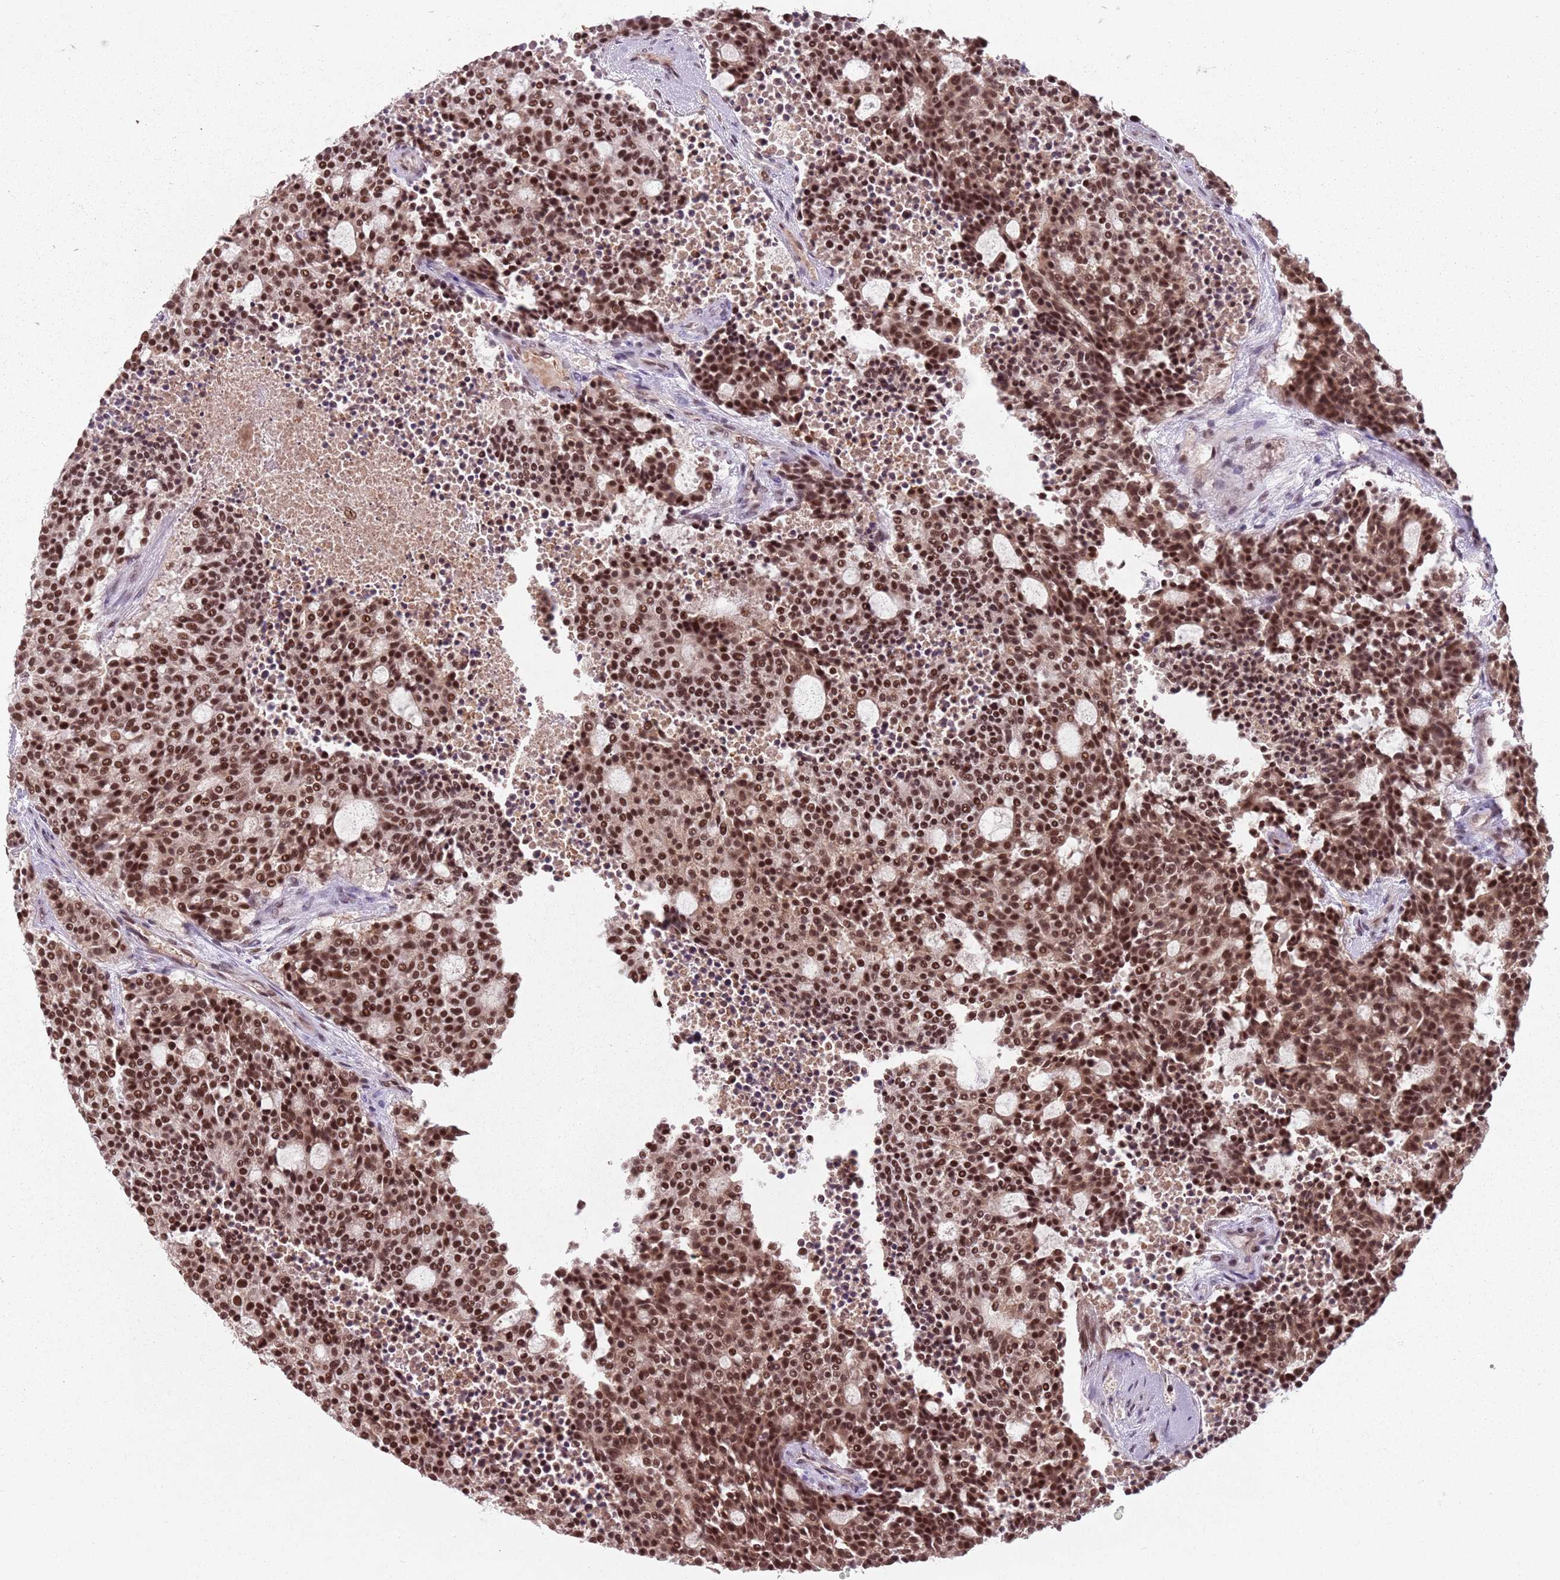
{"staining": {"intensity": "strong", "quantity": ">75%", "location": "cytoplasmic/membranous,nuclear"}, "tissue": "carcinoid", "cell_type": "Tumor cells", "image_type": "cancer", "snomed": [{"axis": "morphology", "description": "Carcinoid, malignant, NOS"}, {"axis": "topography", "description": "Pancreas"}], "caption": "The immunohistochemical stain shows strong cytoplasmic/membranous and nuclear staining in tumor cells of carcinoid (malignant) tissue. Nuclei are stained in blue.", "gene": "NCBP1", "patient": {"sex": "female", "age": 54}}